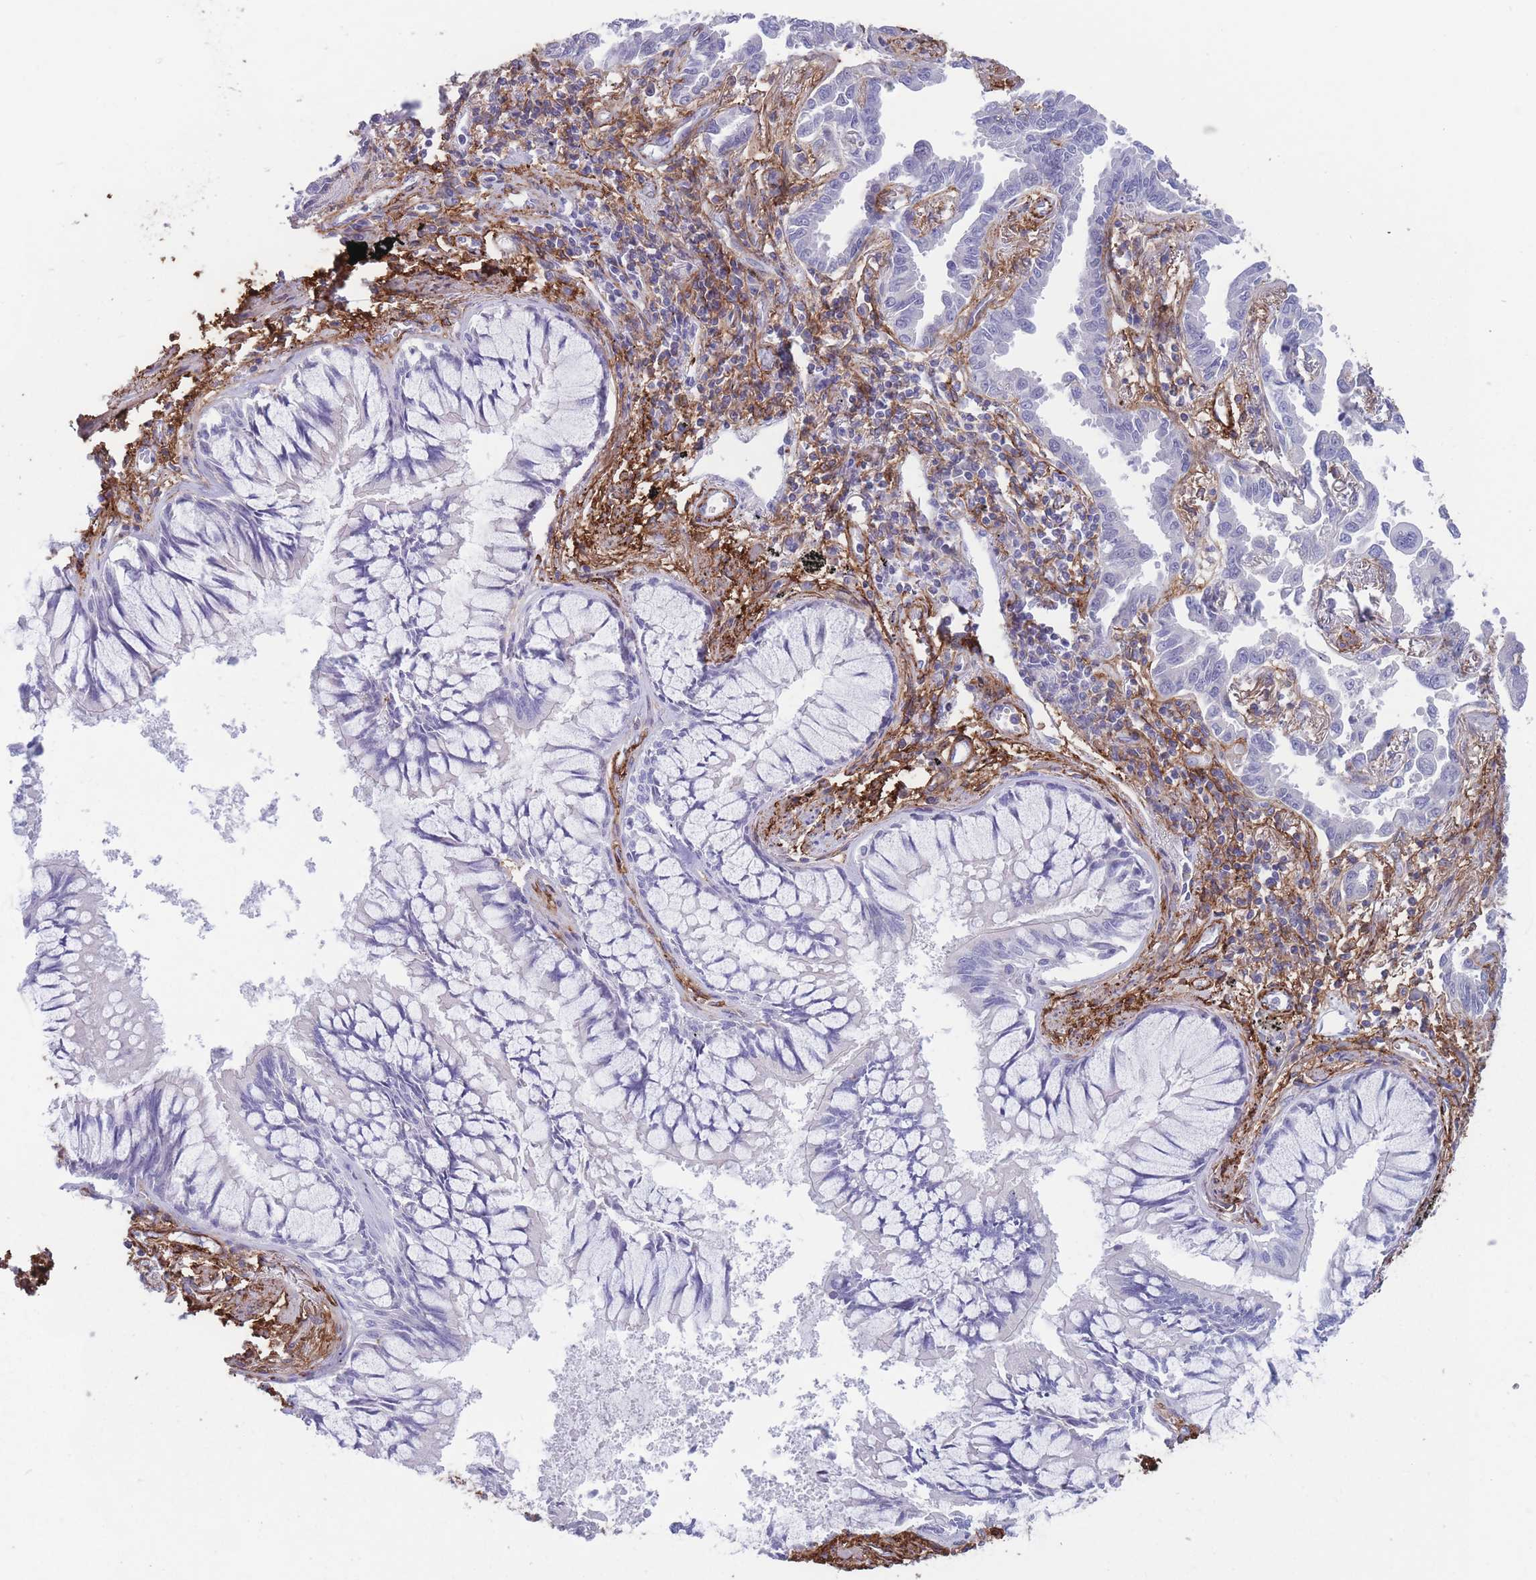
{"staining": {"intensity": "negative", "quantity": "none", "location": "none"}, "tissue": "lung cancer", "cell_type": "Tumor cells", "image_type": "cancer", "snomed": [{"axis": "morphology", "description": "Adenocarcinoma, NOS"}, {"axis": "topography", "description": "Lung"}], "caption": "Tumor cells are negative for protein expression in human lung adenocarcinoma.", "gene": "DPYD", "patient": {"sex": "male", "age": 67}}